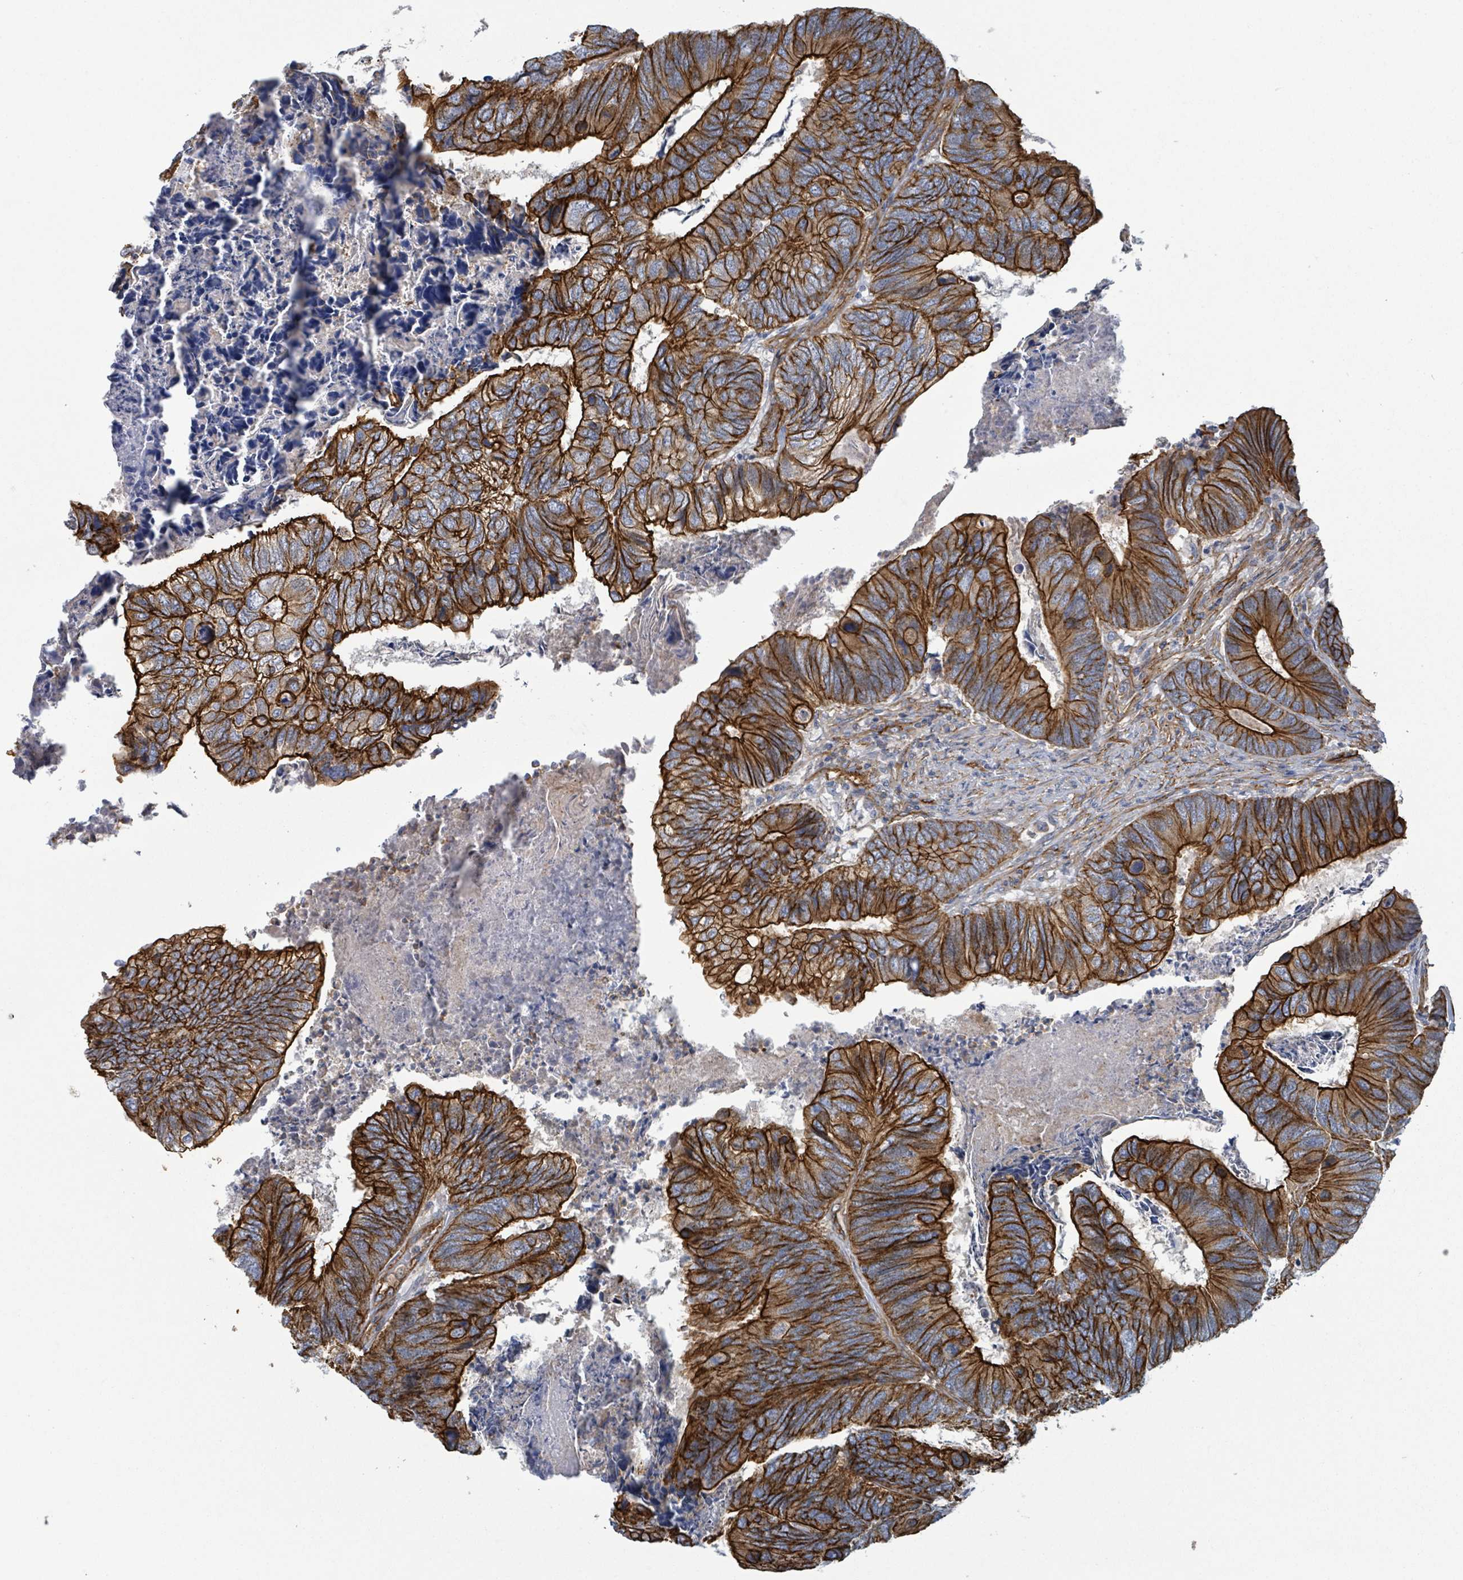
{"staining": {"intensity": "strong", "quantity": ">75%", "location": "cytoplasmic/membranous"}, "tissue": "colorectal cancer", "cell_type": "Tumor cells", "image_type": "cancer", "snomed": [{"axis": "morphology", "description": "Adenocarcinoma, NOS"}, {"axis": "topography", "description": "Colon"}], "caption": "Human colorectal cancer stained with a brown dye displays strong cytoplasmic/membranous positive expression in about >75% of tumor cells.", "gene": "LDOC1", "patient": {"sex": "female", "age": 67}}